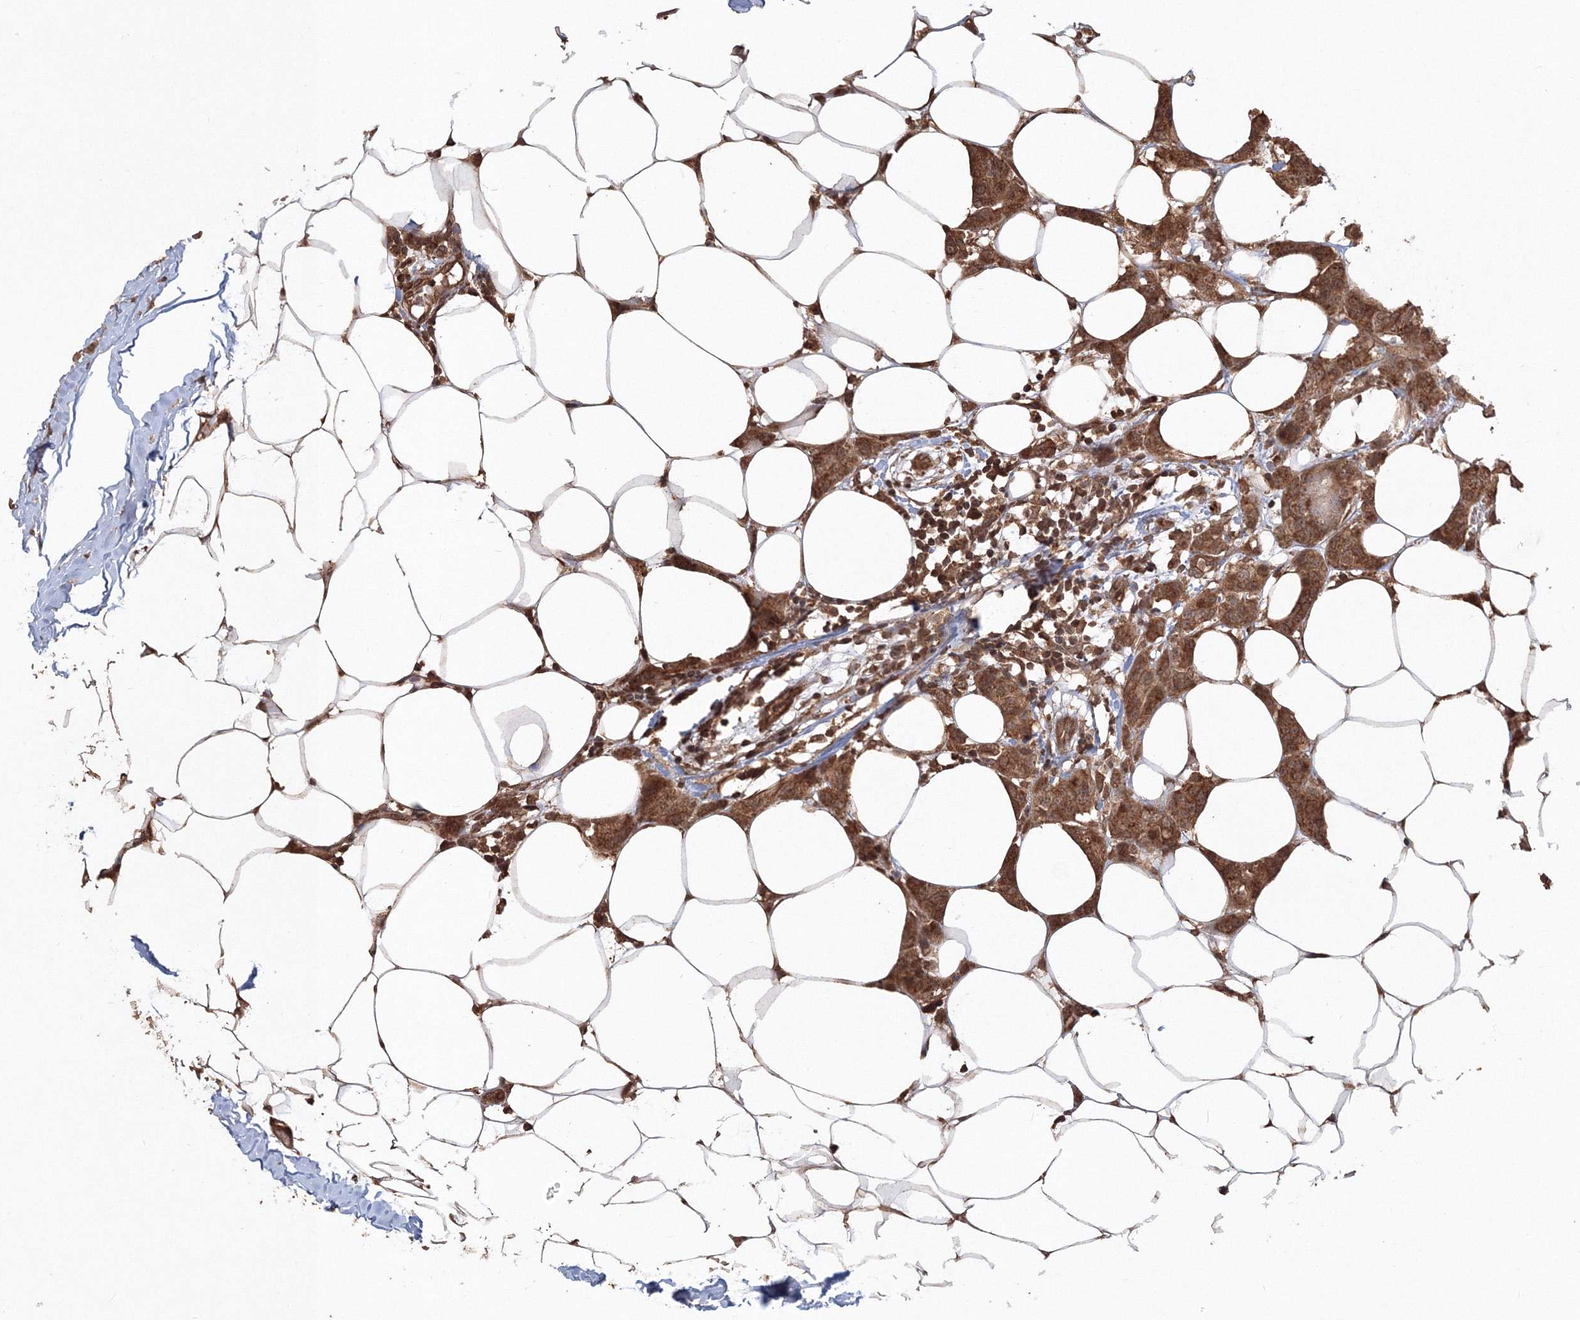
{"staining": {"intensity": "strong", "quantity": ">75%", "location": "cytoplasmic/membranous"}, "tissue": "breast cancer", "cell_type": "Tumor cells", "image_type": "cancer", "snomed": [{"axis": "morphology", "description": "Normal tissue, NOS"}, {"axis": "morphology", "description": "Duct carcinoma"}, {"axis": "topography", "description": "Breast"}], "caption": "Approximately >75% of tumor cells in breast cancer display strong cytoplasmic/membranous protein positivity as visualized by brown immunohistochemical staining.", "gene": "CCDC122", "patient": {"sex": "female", "age": 40}}